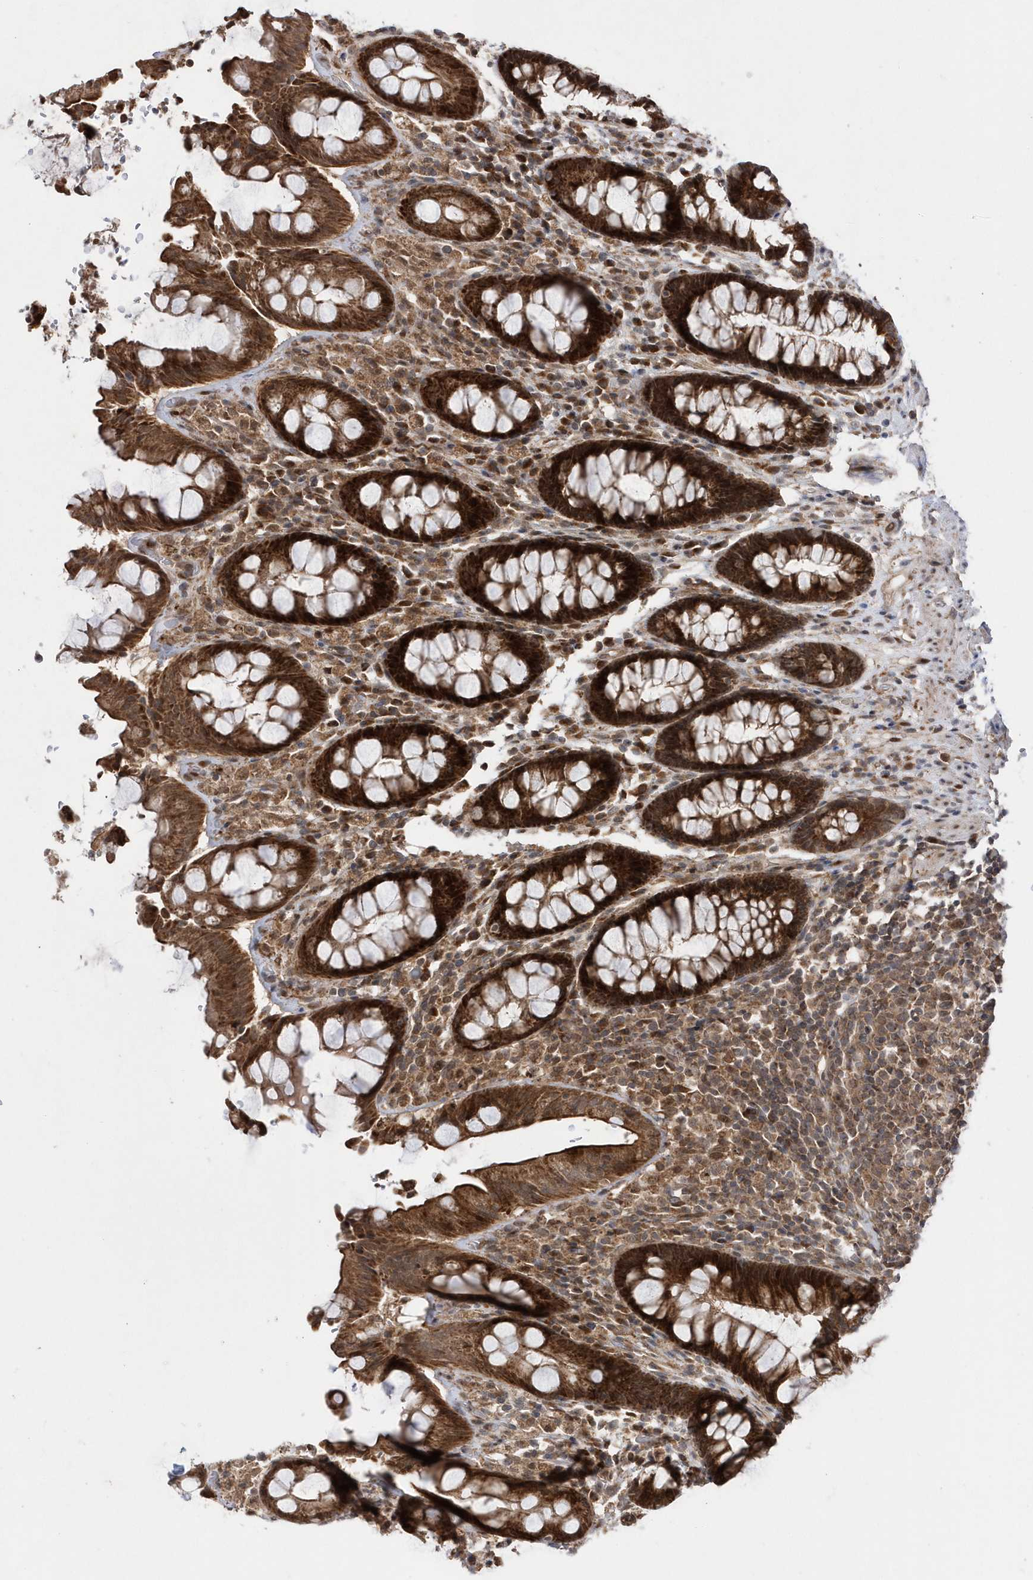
{"staining": {"intensity": "strong", "quantity": ">75%", "location": "cytoplasmic/membranous"}, "tissue": "rectum", "cell_type": "Glandular cells", "image_type": "normal", "snomed": [{"axis": "morphology", "description": "Normal tissue, NOS"}, {"axis": "topography", "description": "Rectum"}], "caption": "A high amount of strong cytoplasmic/membranous staining is seen in about >75% of glandular cells in benign rectum. (DAB IHC with brightfield microscopy, high magnification).", "gene": "DALRD3", "patient": {"sex": "male", "age": 64}}